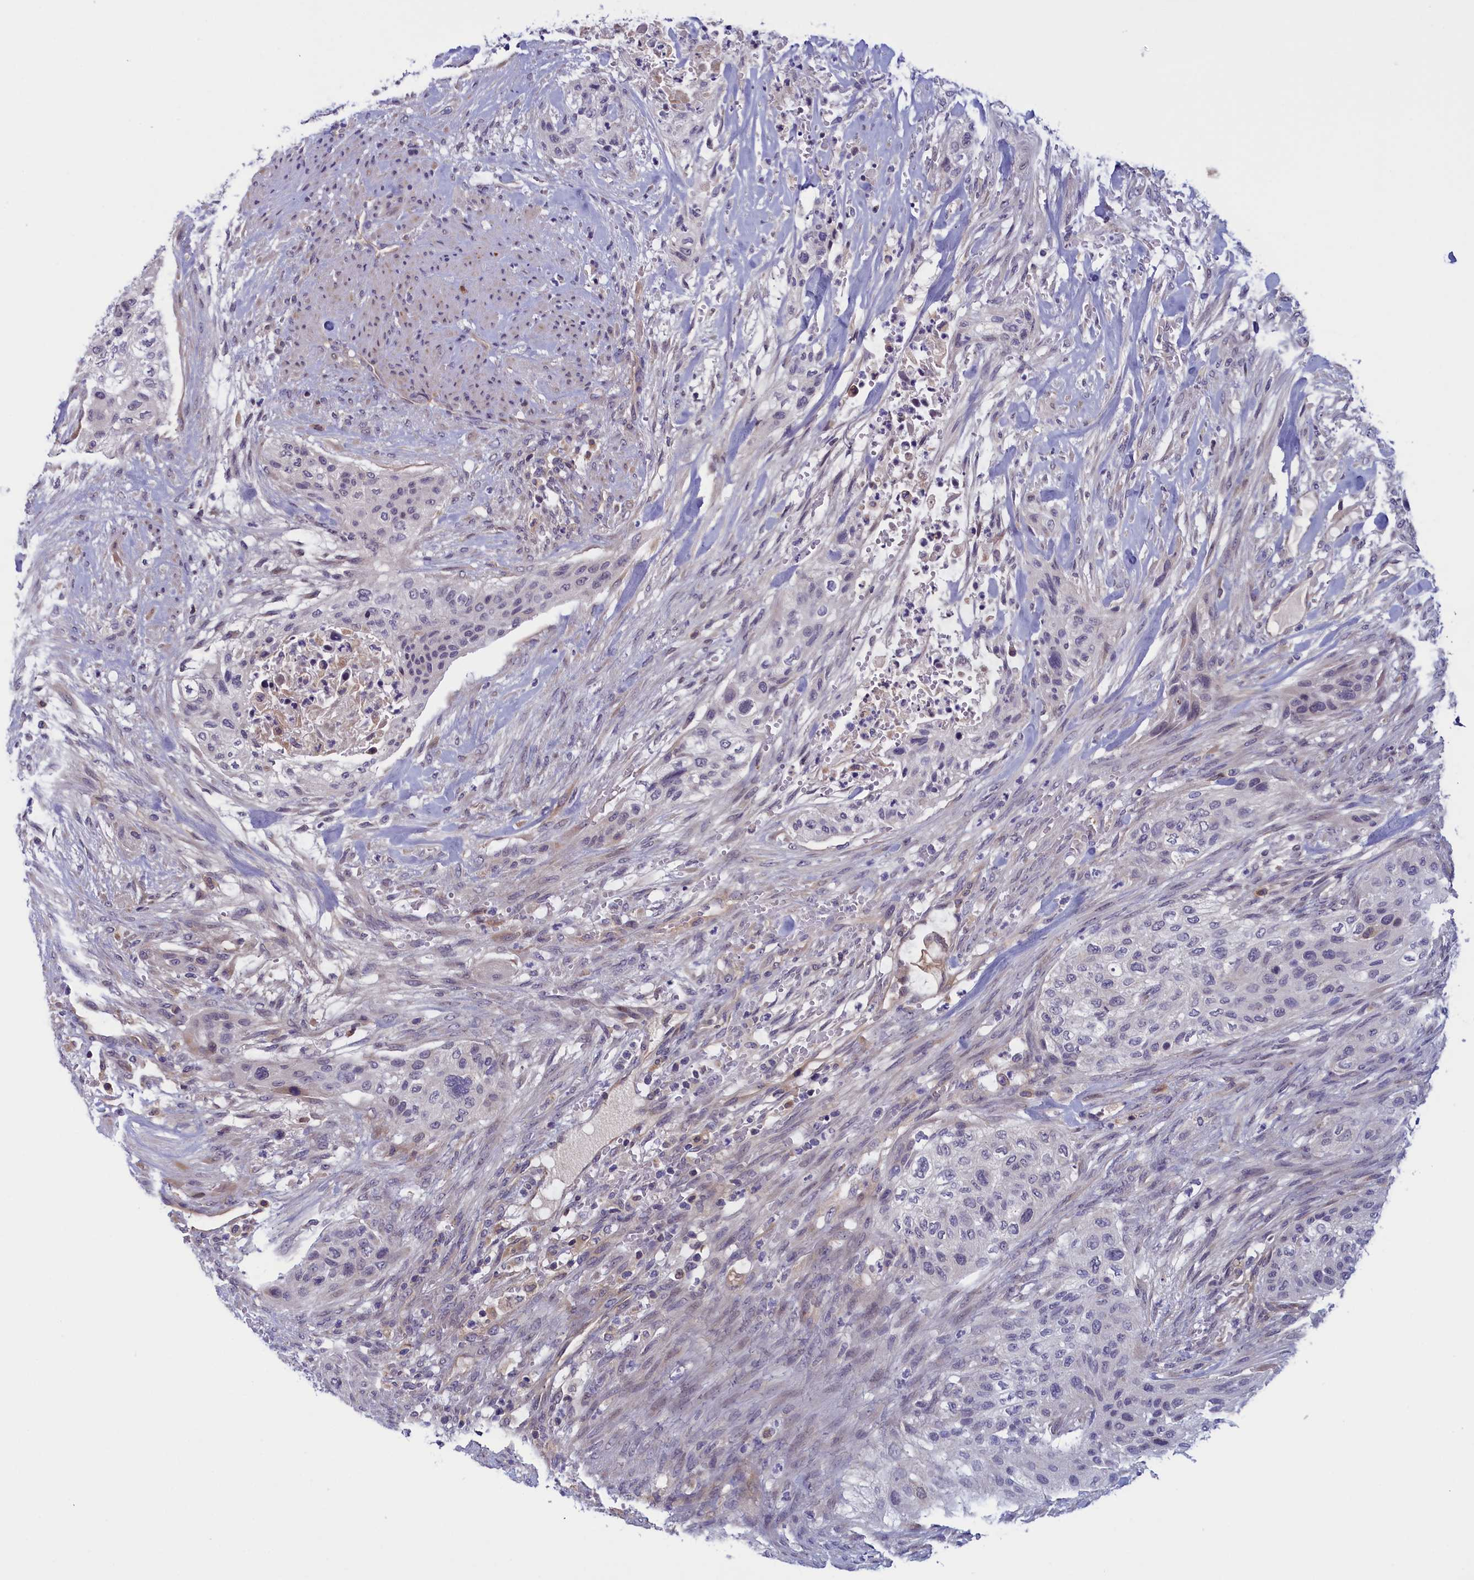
{"staining": {"intensity": "negative", "quantity": "none", "location": "none"}, "tissue": "urothelial cancer", "cell_type": "Tumor cells", "image_type": "cancer", "snomed": [{"axis": "morphology", "description": "Urothelial carcinoma, High grade"}, {"axis": "topography", "description": "Urinary bladder"}], "caption": "Tumor cells are negative for protein expression in human urothelial cancer.", "gene": "IGFALS", "patient": {"sex": "male", "age": 35}}